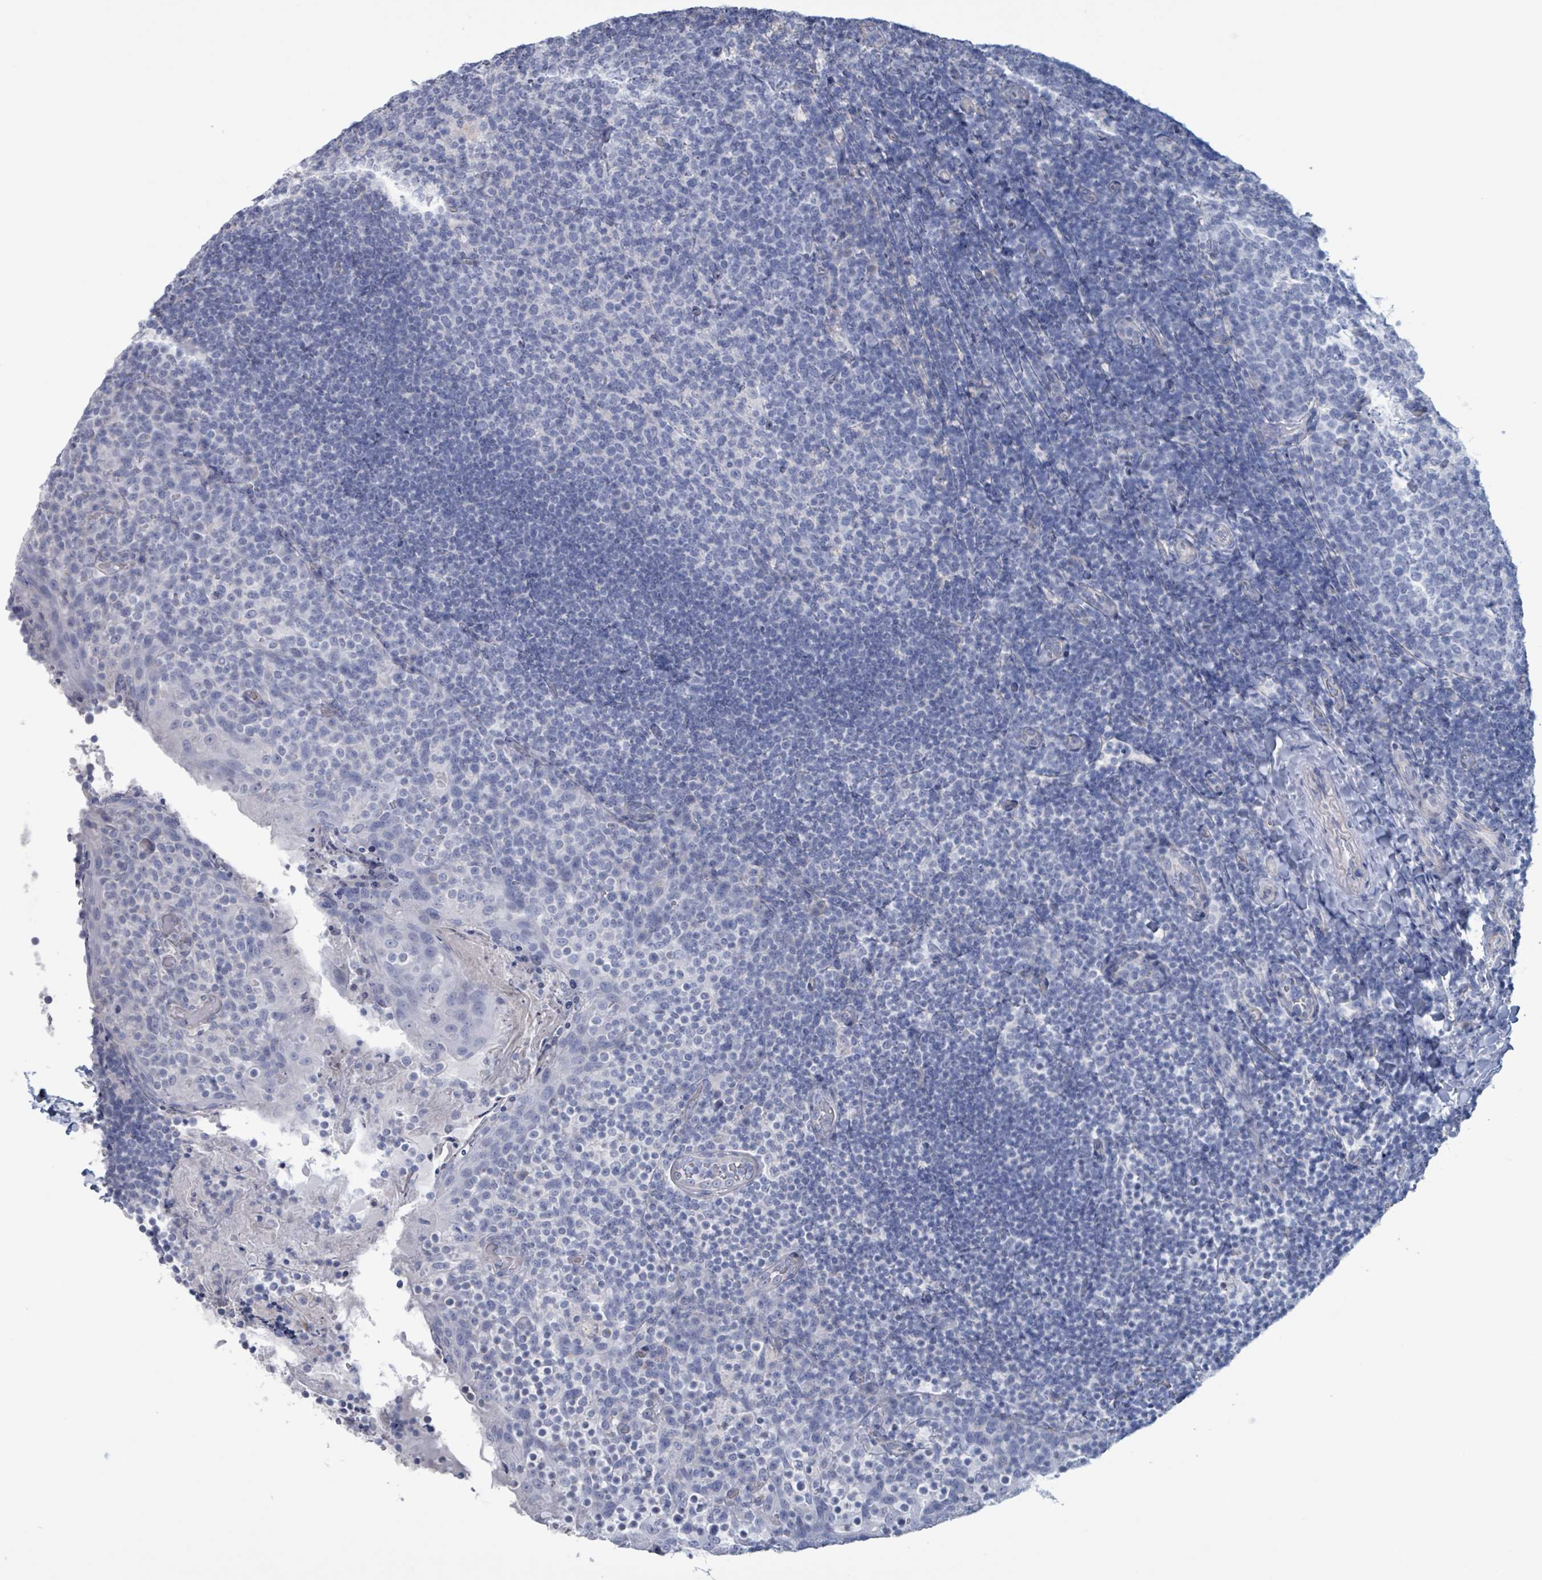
{"staining": {"intensity": "negative", "quantity": "none", "location": "none"}, "tissue": "tonsil", "cell_type": "Germinal center cells", "image_type": "normal", "snomed": [{"axis": "morphology", "description": "Normal tissue, NOS"}, {"axis": "topography", "description": "Tonsil"}], "caption": "Immunohistochemistry (IHC) photomicrograph of normal tonsil: human tonsil stained with DAB demonstrates no significant protein positivity in germinal center cells.", "gene": "CT45A10", "patient": {"sex": "female", "age": 10}}